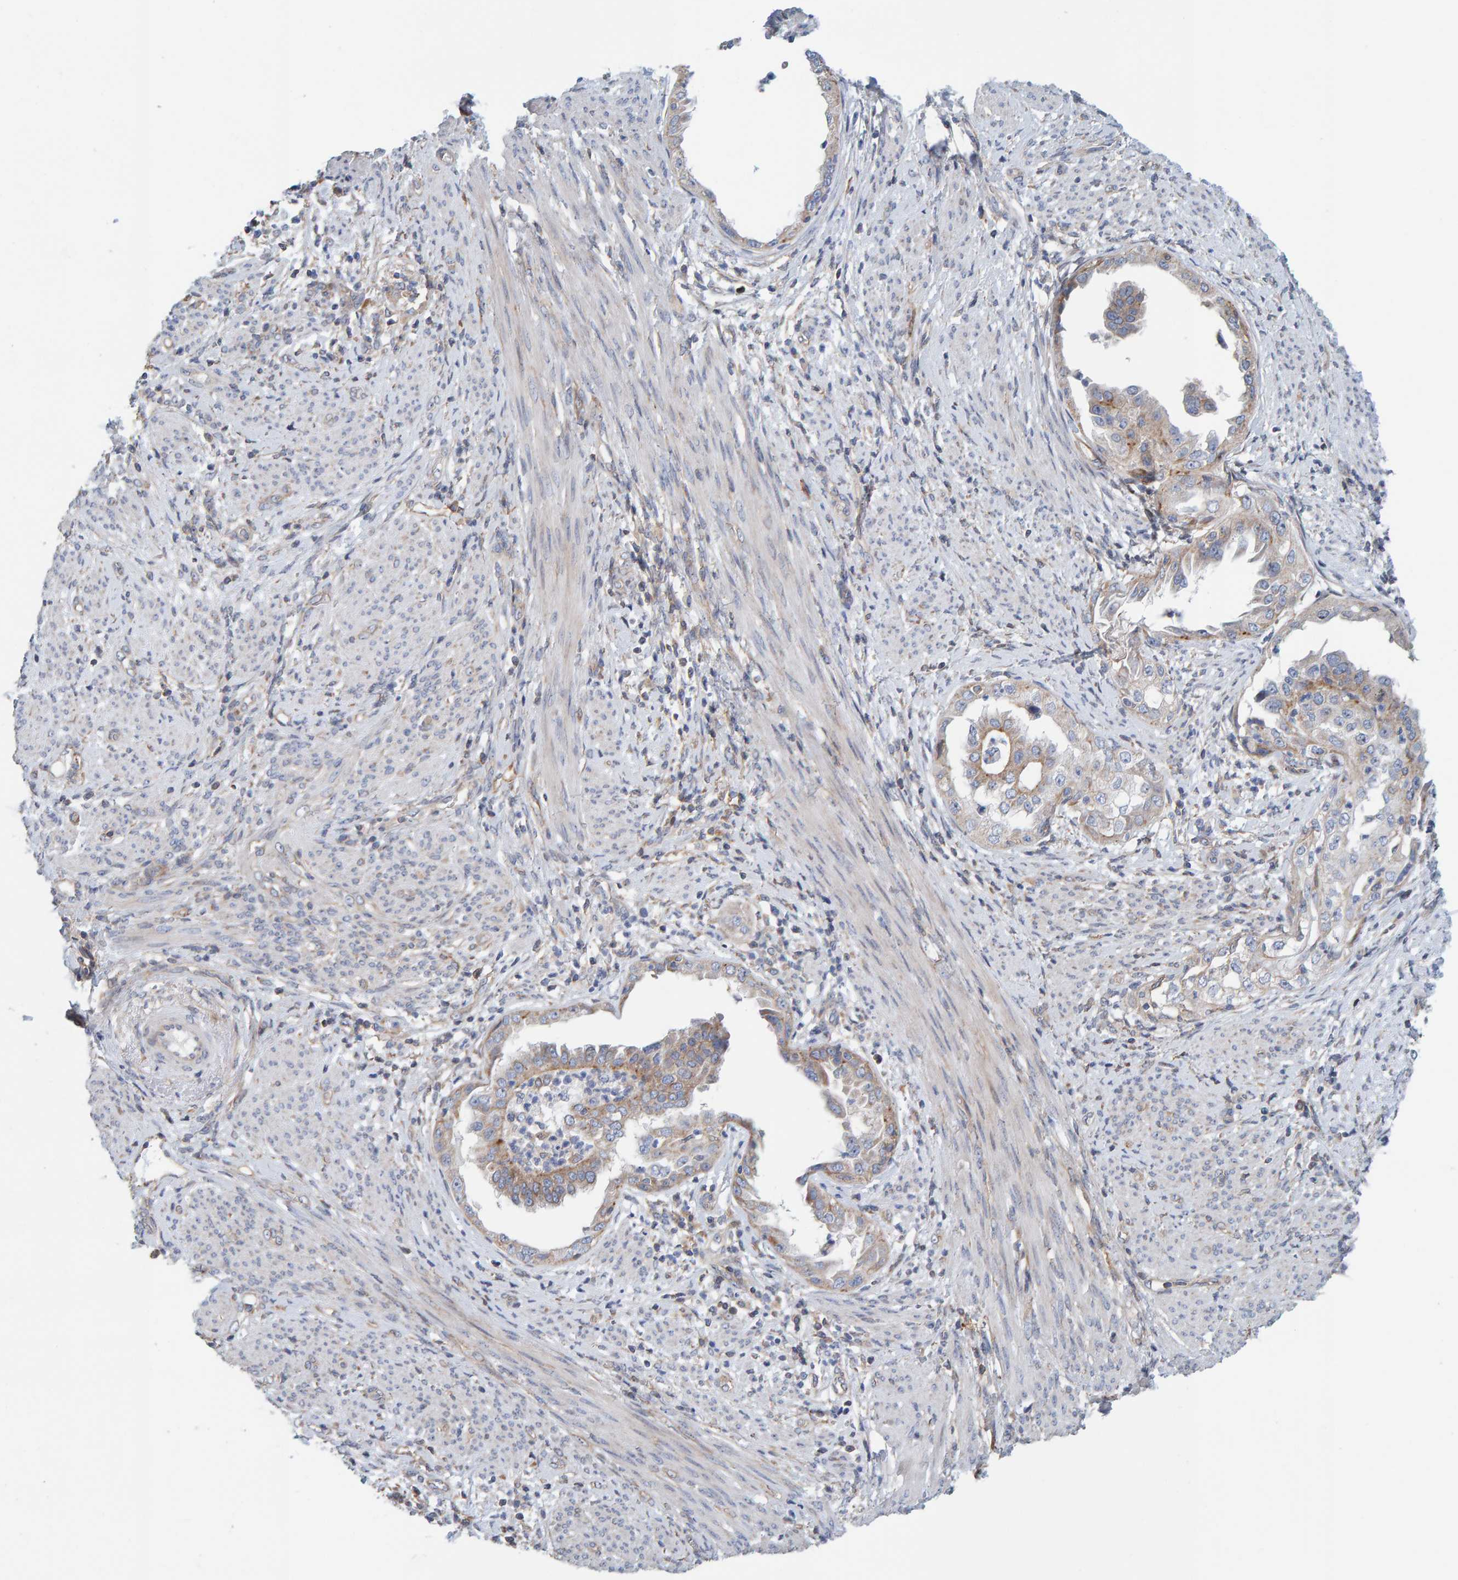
{"staining": {"intensity": "weak", "quantity": "25%-75%", "location": "cytoplasmic/membranous"}, "tissue": "endometrial cancer", "cell_type": "Tumor cells", "image_type": "cancer", "snomed": [{"axis": "morphology", "description": "Adenocarcinoma, NOS"}, {"axis": "topography", "description": "Endometrium"}], "caption": "Protein expression analysis of human endometrial adenocarcinoma reveals weak cytoplasmic/membranous staining in about 25%-75% of tumor cells.", "gene": "RGP1", "patient": {"sex": "female", "age": 85}}